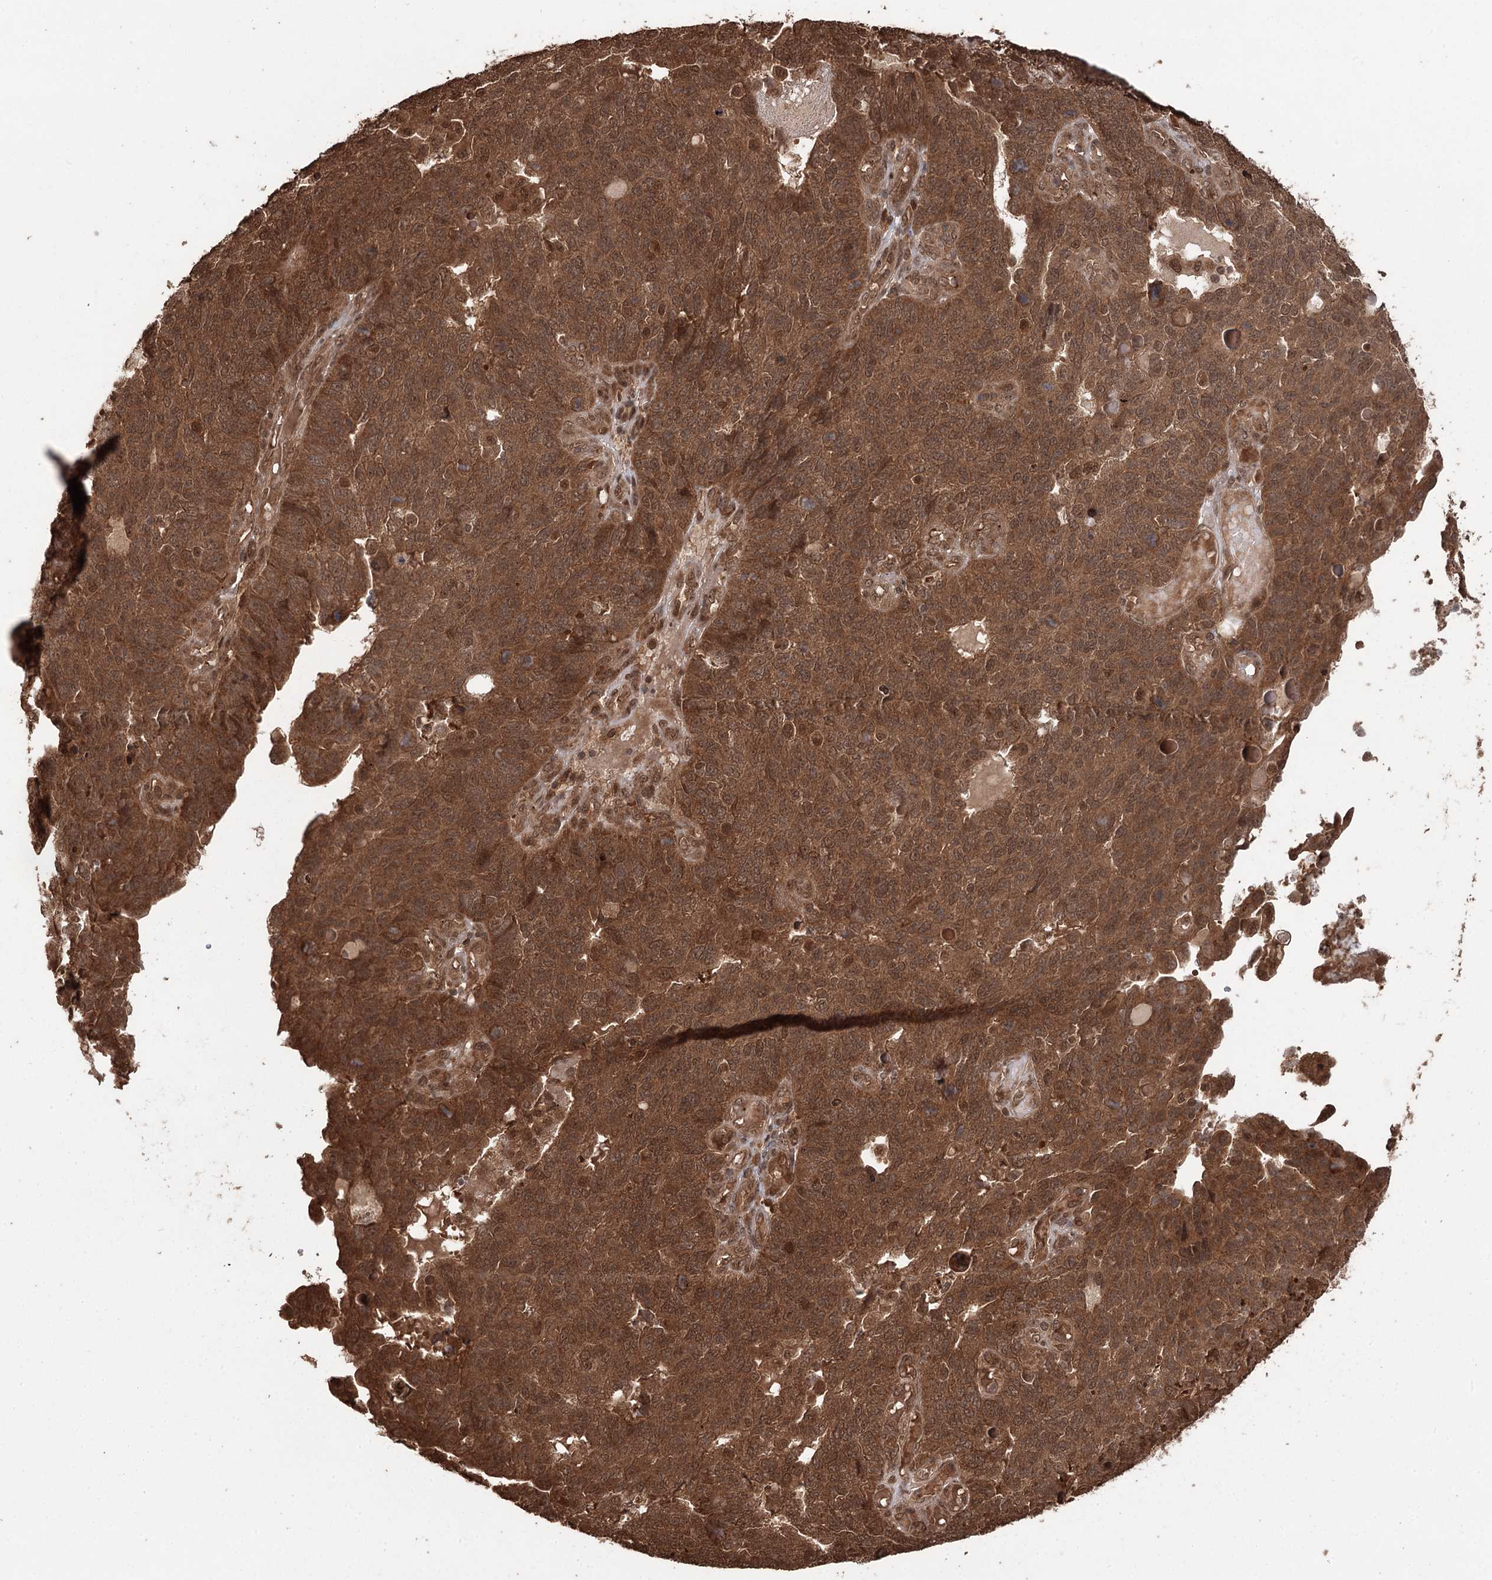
{"staining": {"intensity": "strong", "quantity": ">75%", "location": "cytoplasmic/membranous,nuclear"}, "tissue": "endometrial cancer", "cell_type": "Tumor cells", "image_type": "cancer", "snomed": [{"axis": "morphology", "description": "Adenocarcinoma, NOS"}, {"axis": "topography", "description": "Endometrium"}], "caption": "Endometrial cancer stained with a protein marker reveals strong staining in tumor cells.", "gene": "N6AMT1", "patient": {"sex": "female", "age": 66}}